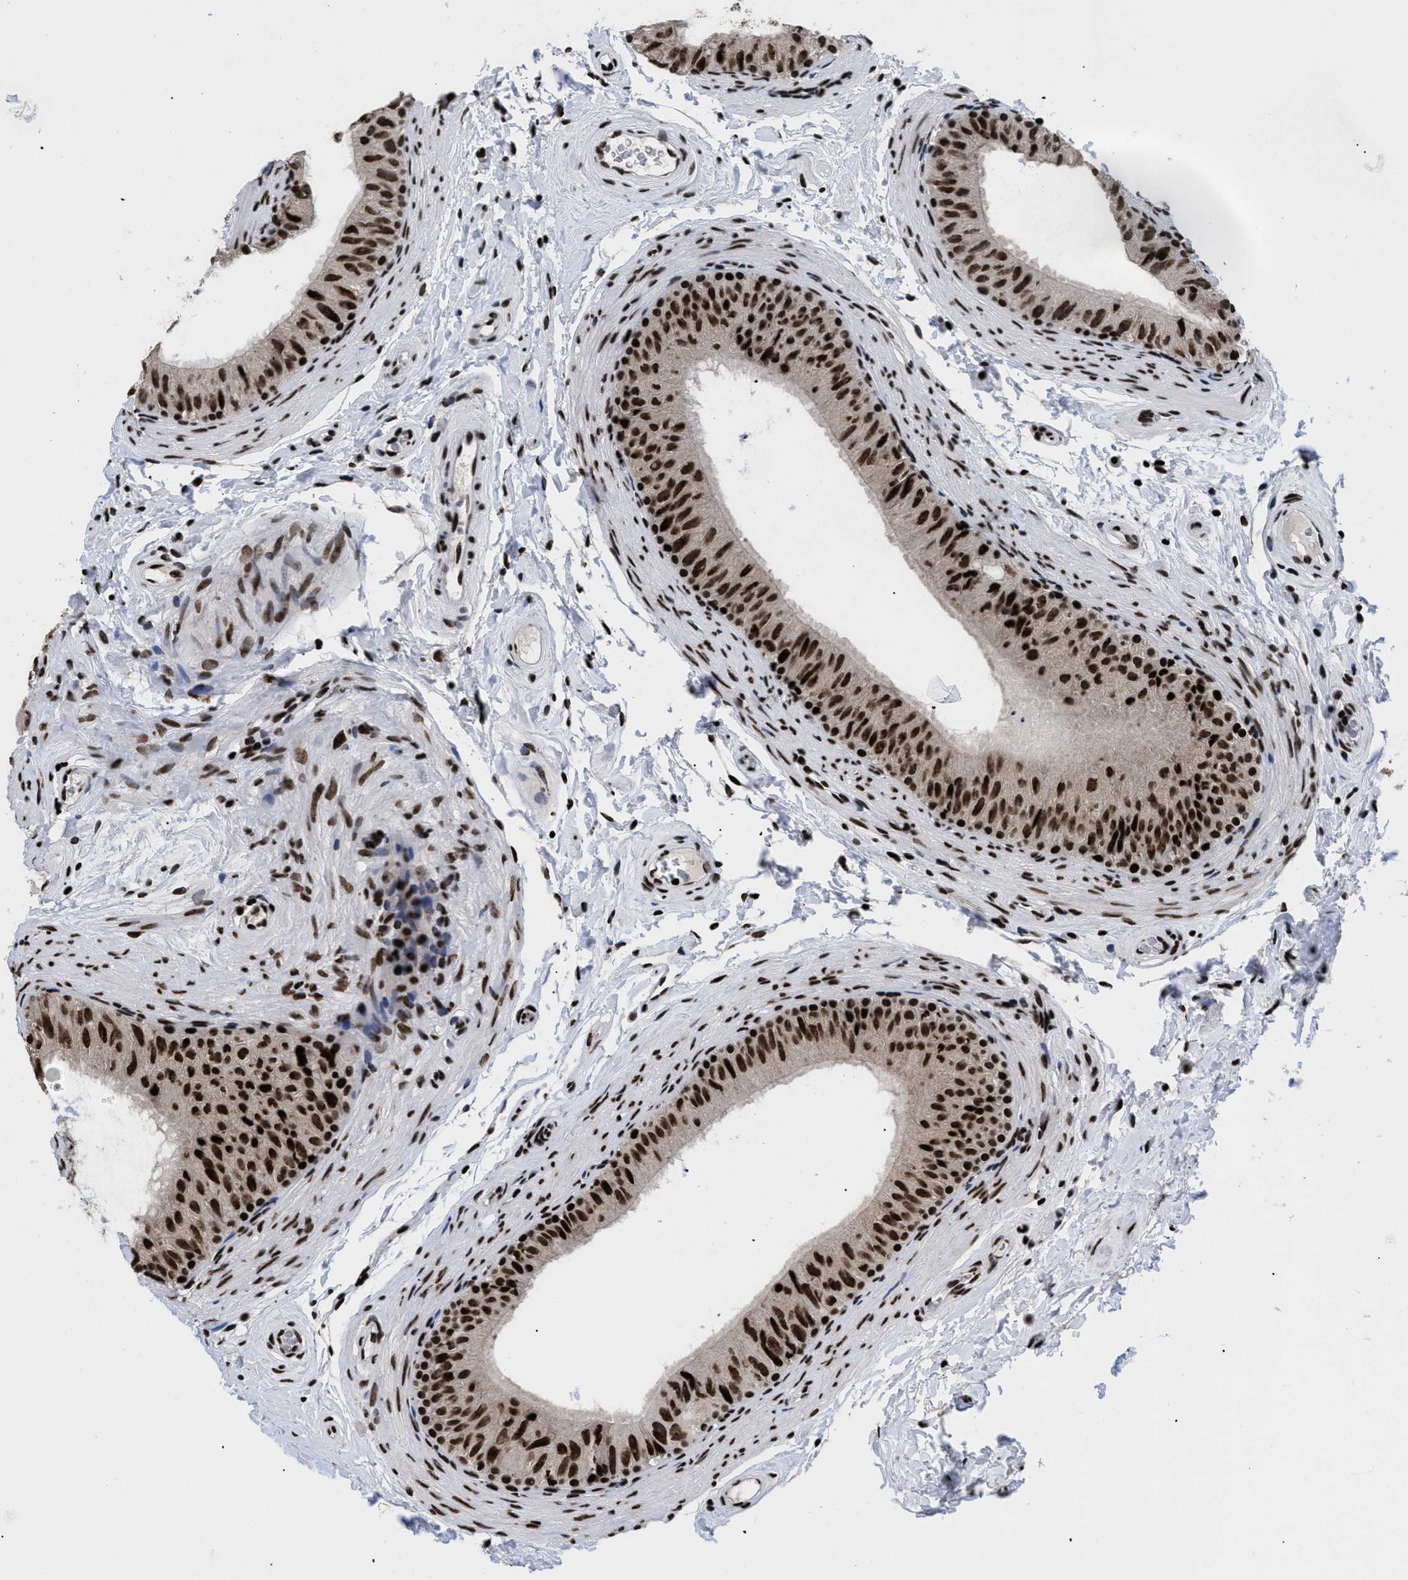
{"staining": {"intensity": "strong", "quantity": ">75%", "location": "nuclear"}, "tissue": "epididymis", "cell_type": "Glandular cells", "image_type": "normal", "snomed": [{"axis": "morphology", "description": "Normal tissue, NOS"}, {"axis": "topography", "description": "Epididymis"}], "caption": "This photomicrograph shows immunohistochemistry (IHC) staining of normal human epididymis, with high strong nuclear staining in about >75% of glandular cells.", "gene": "CALHM3", "patient": {"sex": "male", "age": 34}}